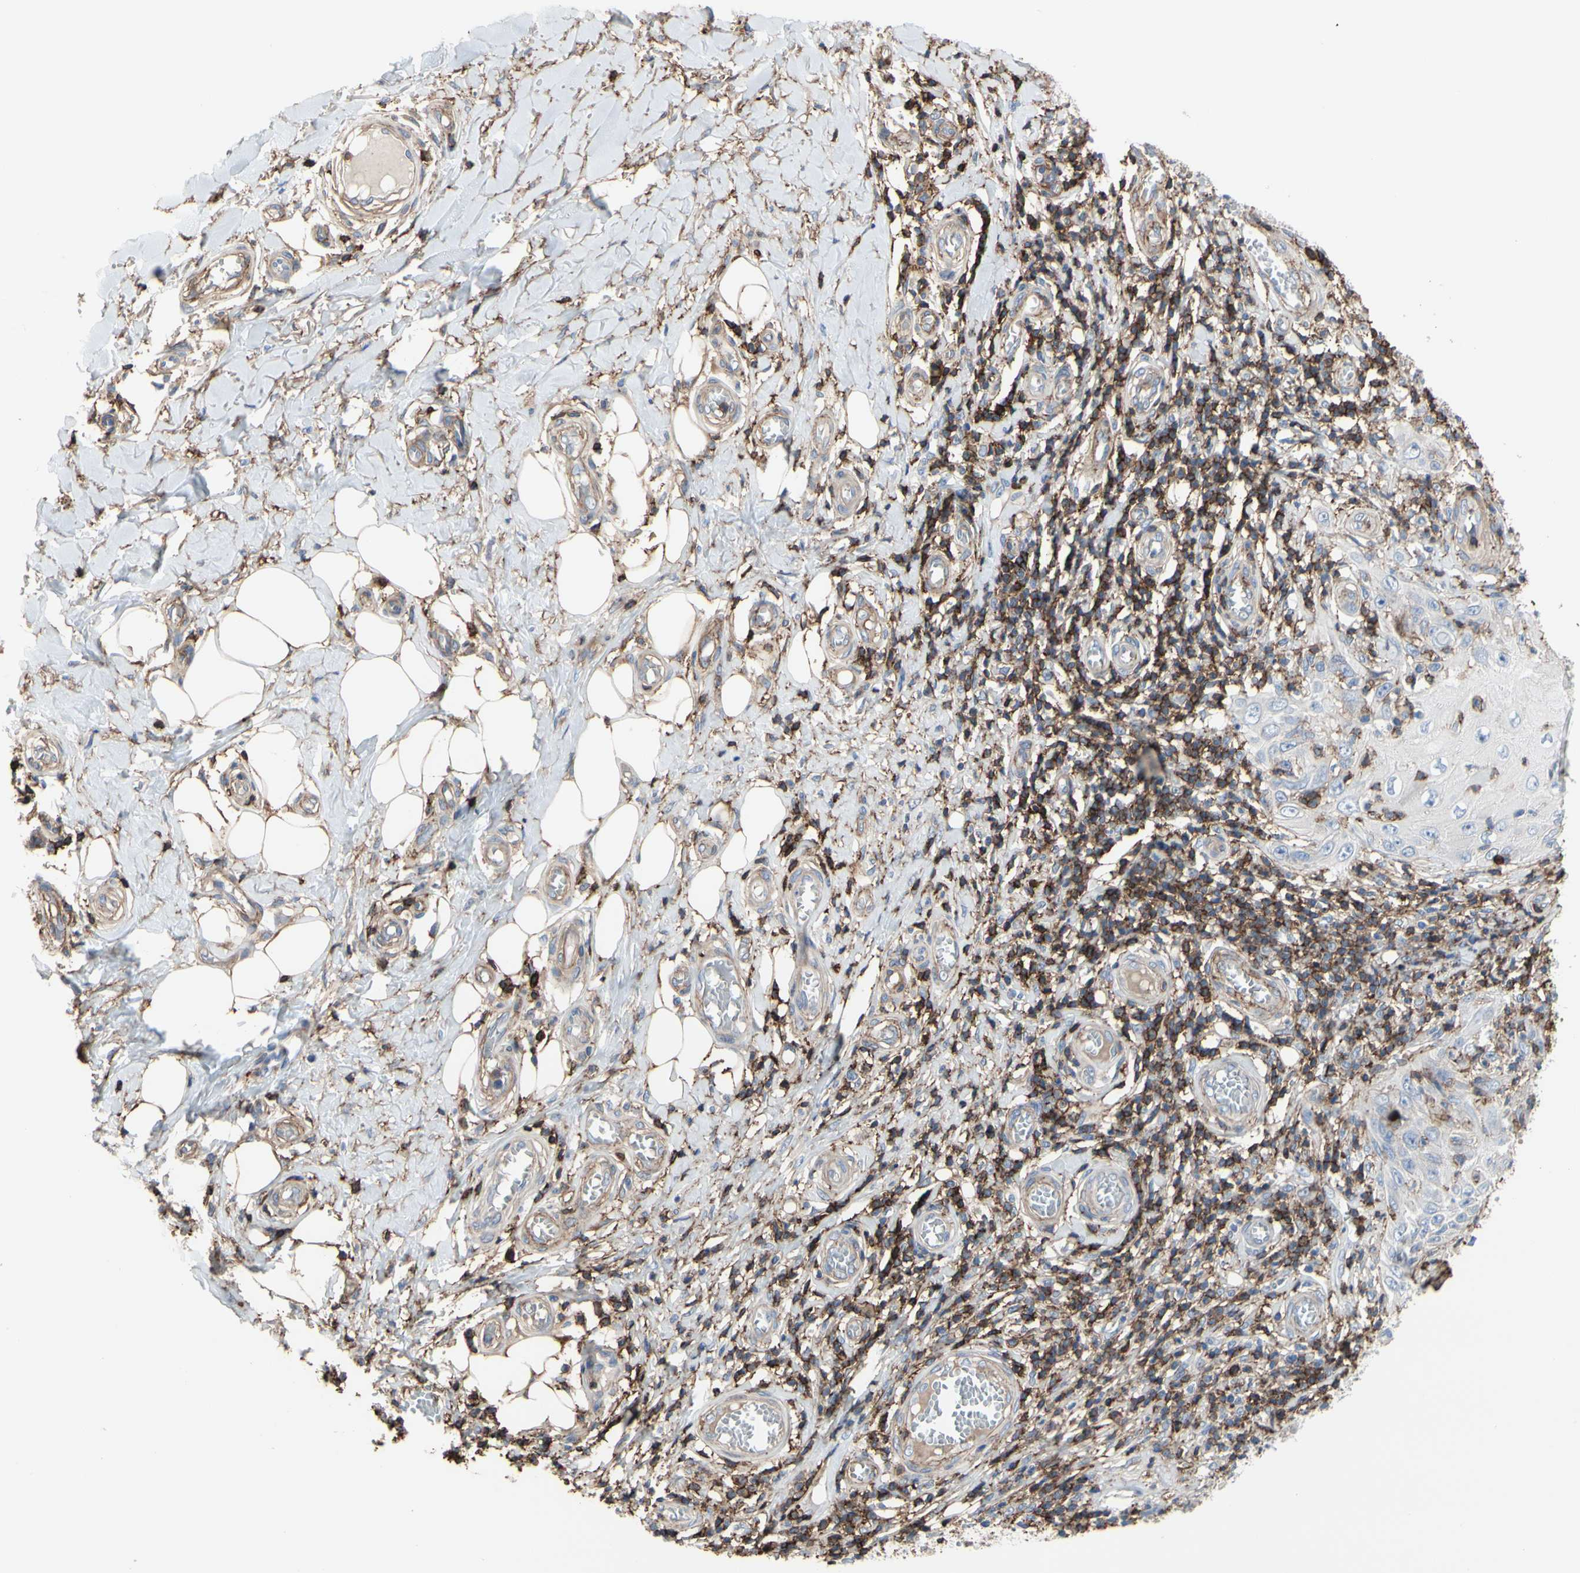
{"staining": {"intensity": "negative", "quantity": "none", "location": "none"}, "tissue": "skin cancer", "cell_type": "Tumor cells", "image_type": "cancer", "snomed": [{"axis": "morphology", "description": "Squamous cell carcinoma, NOS"}, {"axis": "topography", "description": "Skin"}], "caption": "Immunohistochemistry (IHC) histopathology image of skin squamous cell carcinoma stained for a protein (brown), which reveals no expression in tumor cells.", "gene": "ANXA6", "patient": {"sex": "female", "age": 73}}